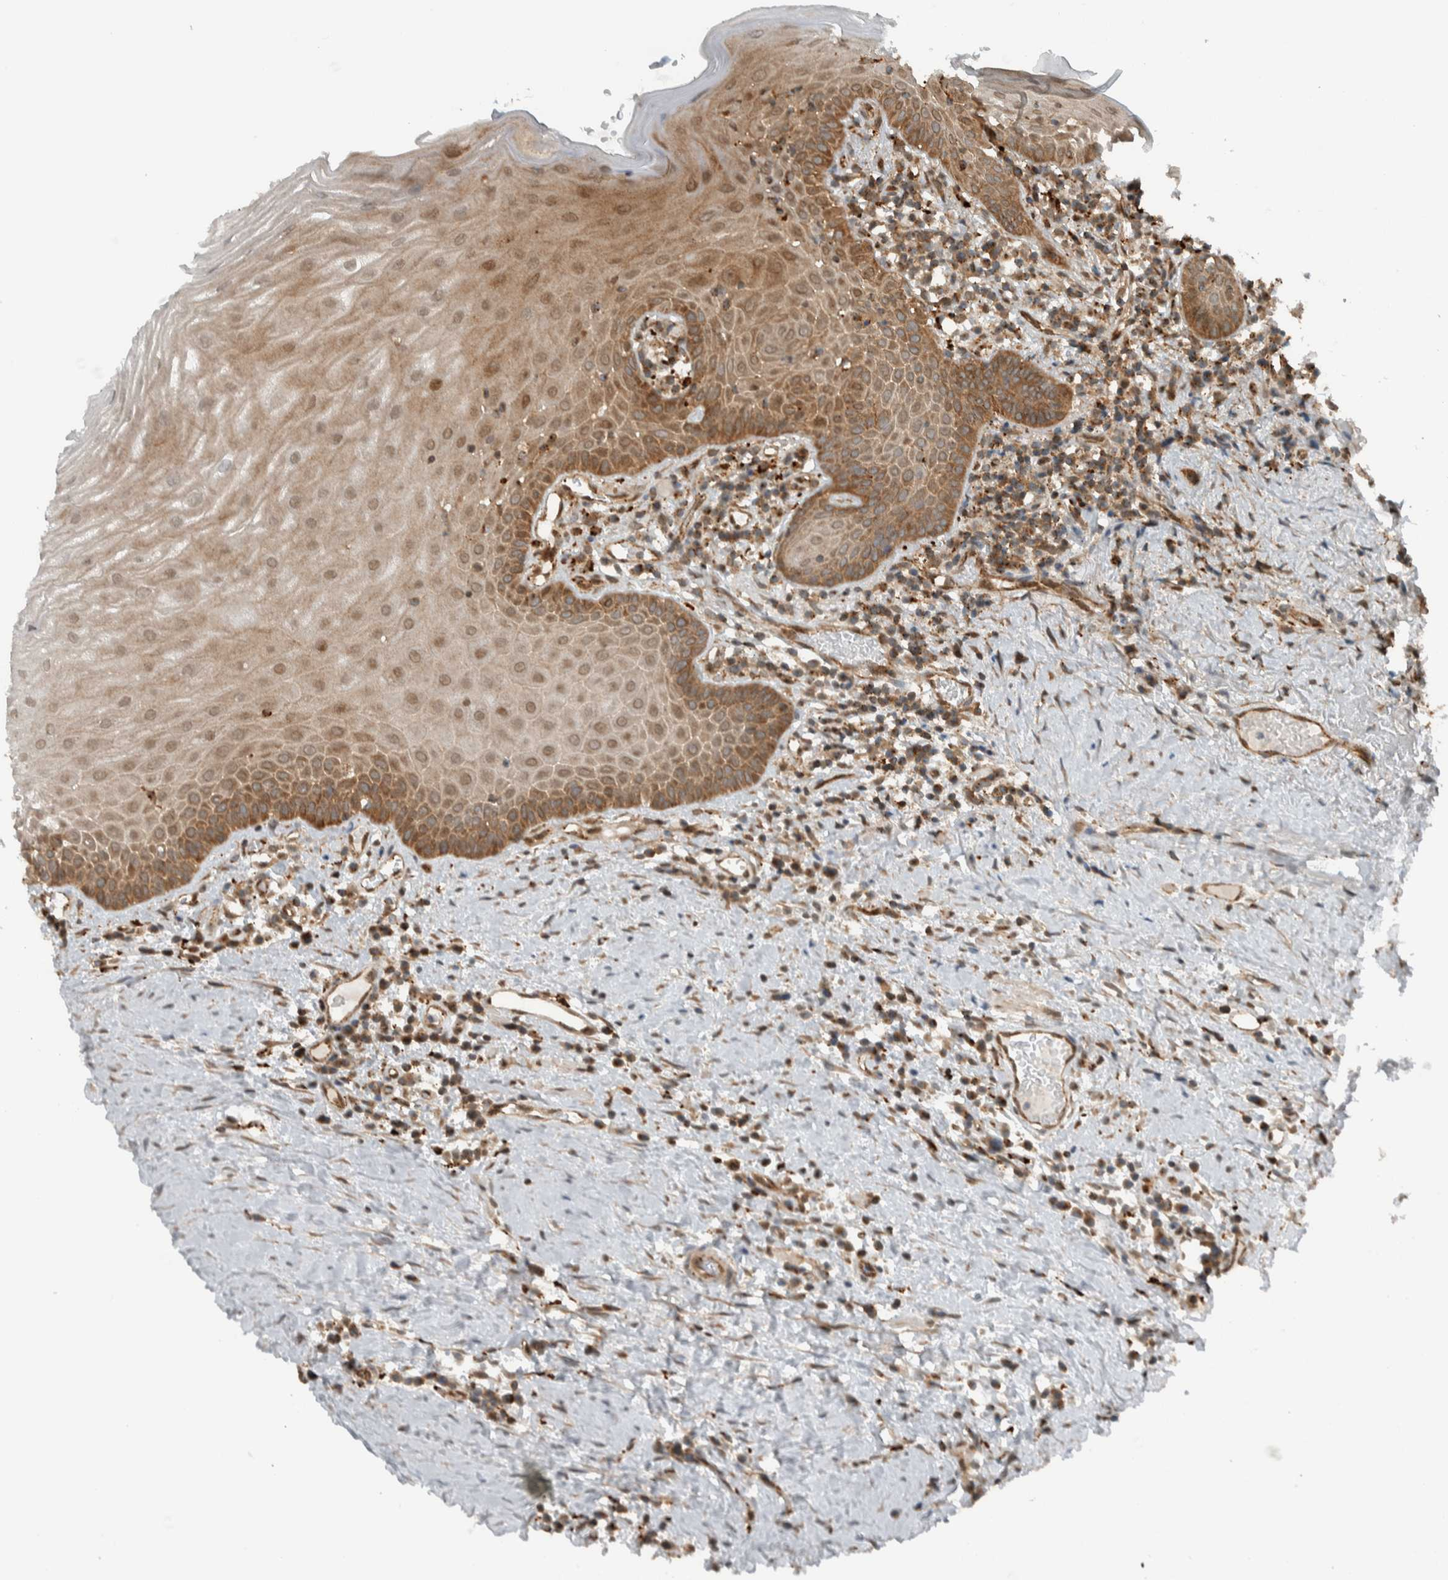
{"staining": {"intensity": "moderate", "quantity": ">75%", "location": "cytoplasmic/membranous"}, "tissue": "oral mucosa", "cell_type": "Squamous epithelial cells", "image_type": "normal", "snomed": [{"axis": "morphology", "description": "Normal tissue, NOS"}, {"axis": "topography", "description": "Skeletal muscle"}, {"axis": "topography", "description": "Oral tissue"}, {"axis": "topography", "description": "Peripheral nerve tissue"}], "caption": "Moderate cytoplasmic/membranous expression is appreciated in approximately >75% of squamous epithelial cells in unremarkable oral mucosa.", "gene": "GIGYF1", "patient": {"sex": "female", "age": 84}}